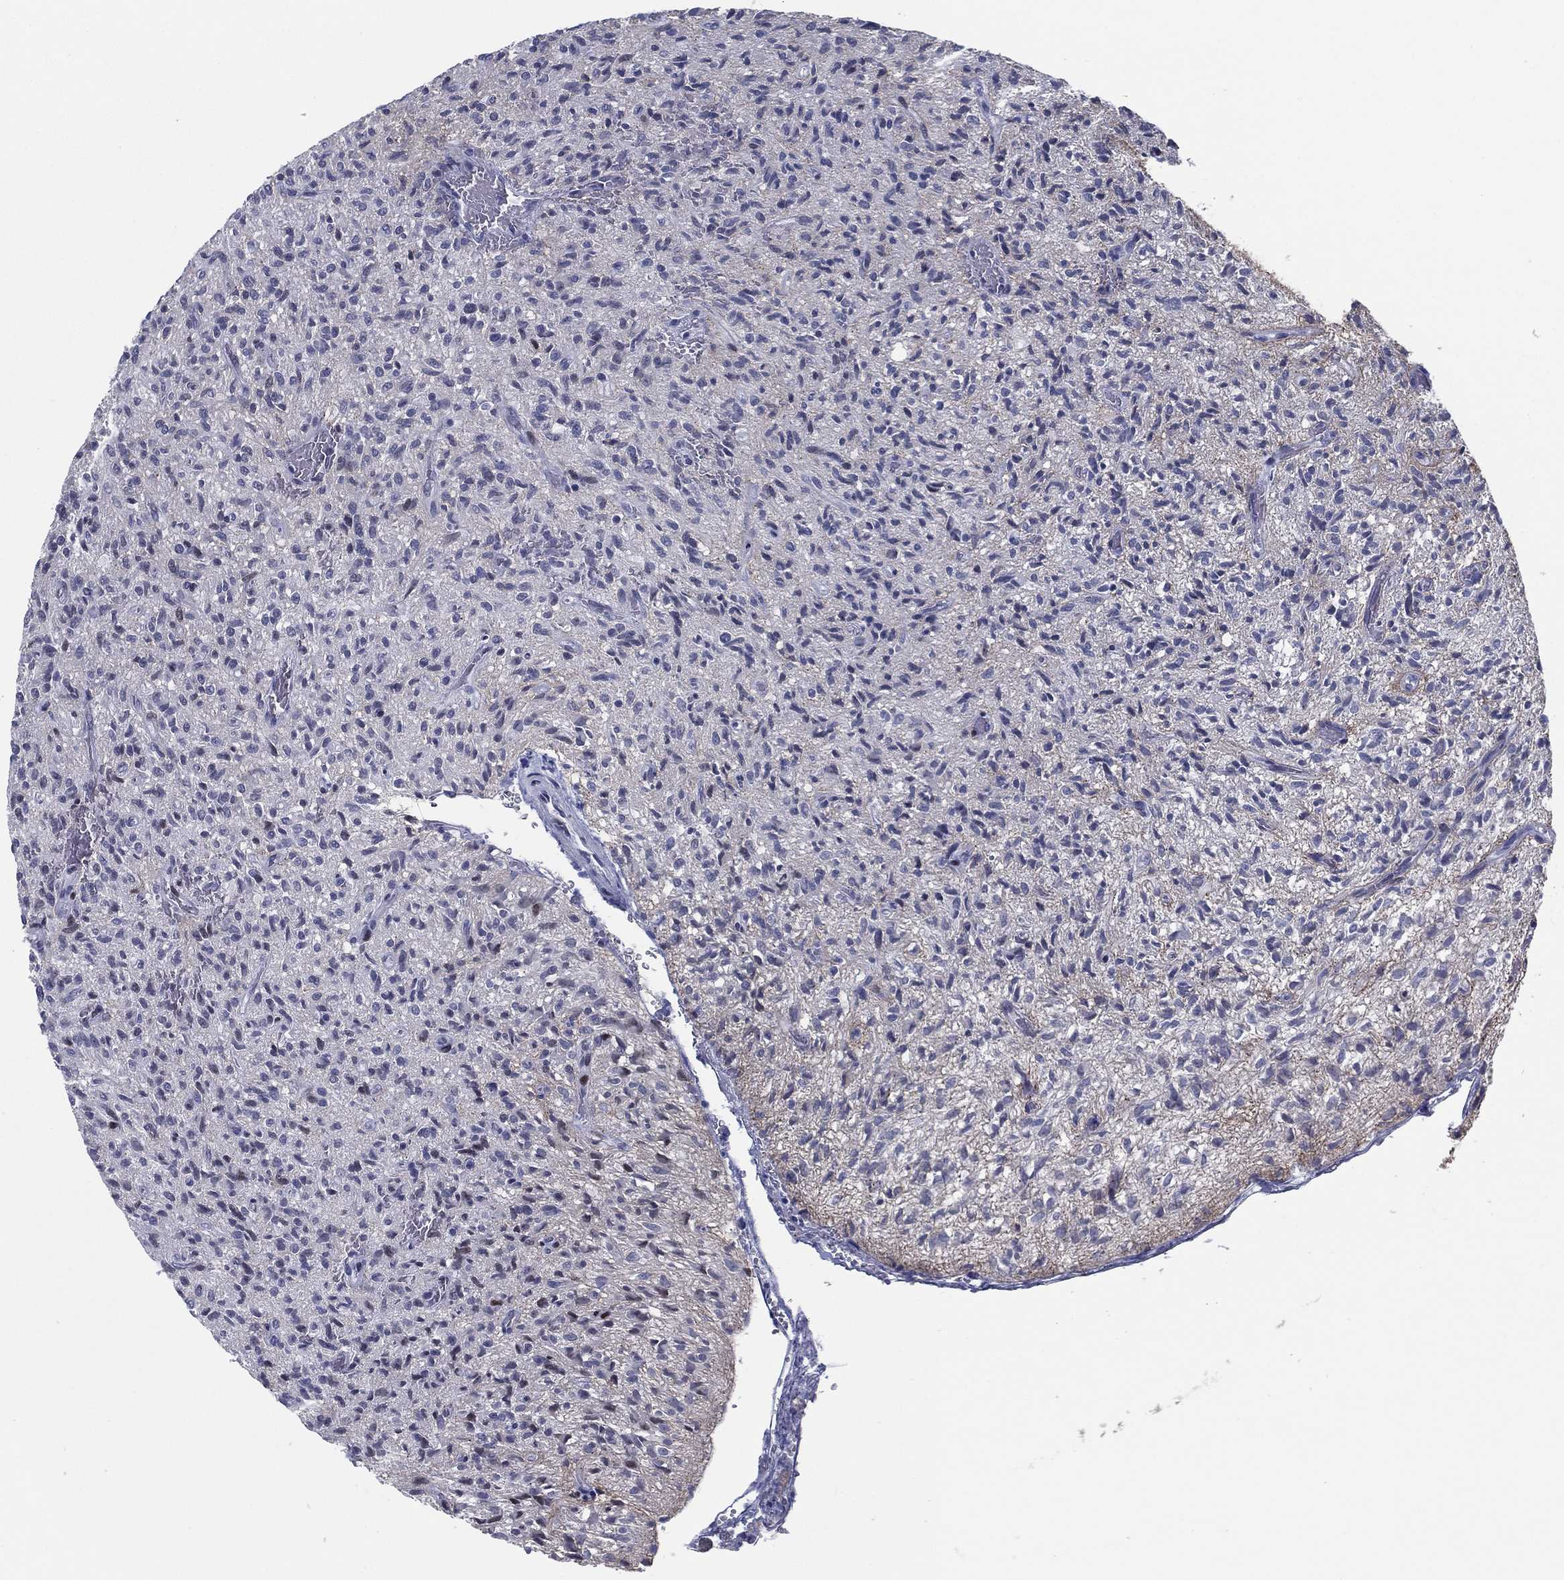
{"staining": {"intensity": "negative", "quantity": "none", "location": "none"}, "tissue": "glioma", "cell_type": "Tumor cells", "image_type": "cancer", "snomed": [{"axis": "morphology", "description": "Glioma, malignant, High grade"}, {"axis": "topography", "description": "Brain"}], "caption": "The image shows no staining of tumor cells in glioma.", "gene": "CYB561D2", "patient": {"sex": "male", "age": 64}}